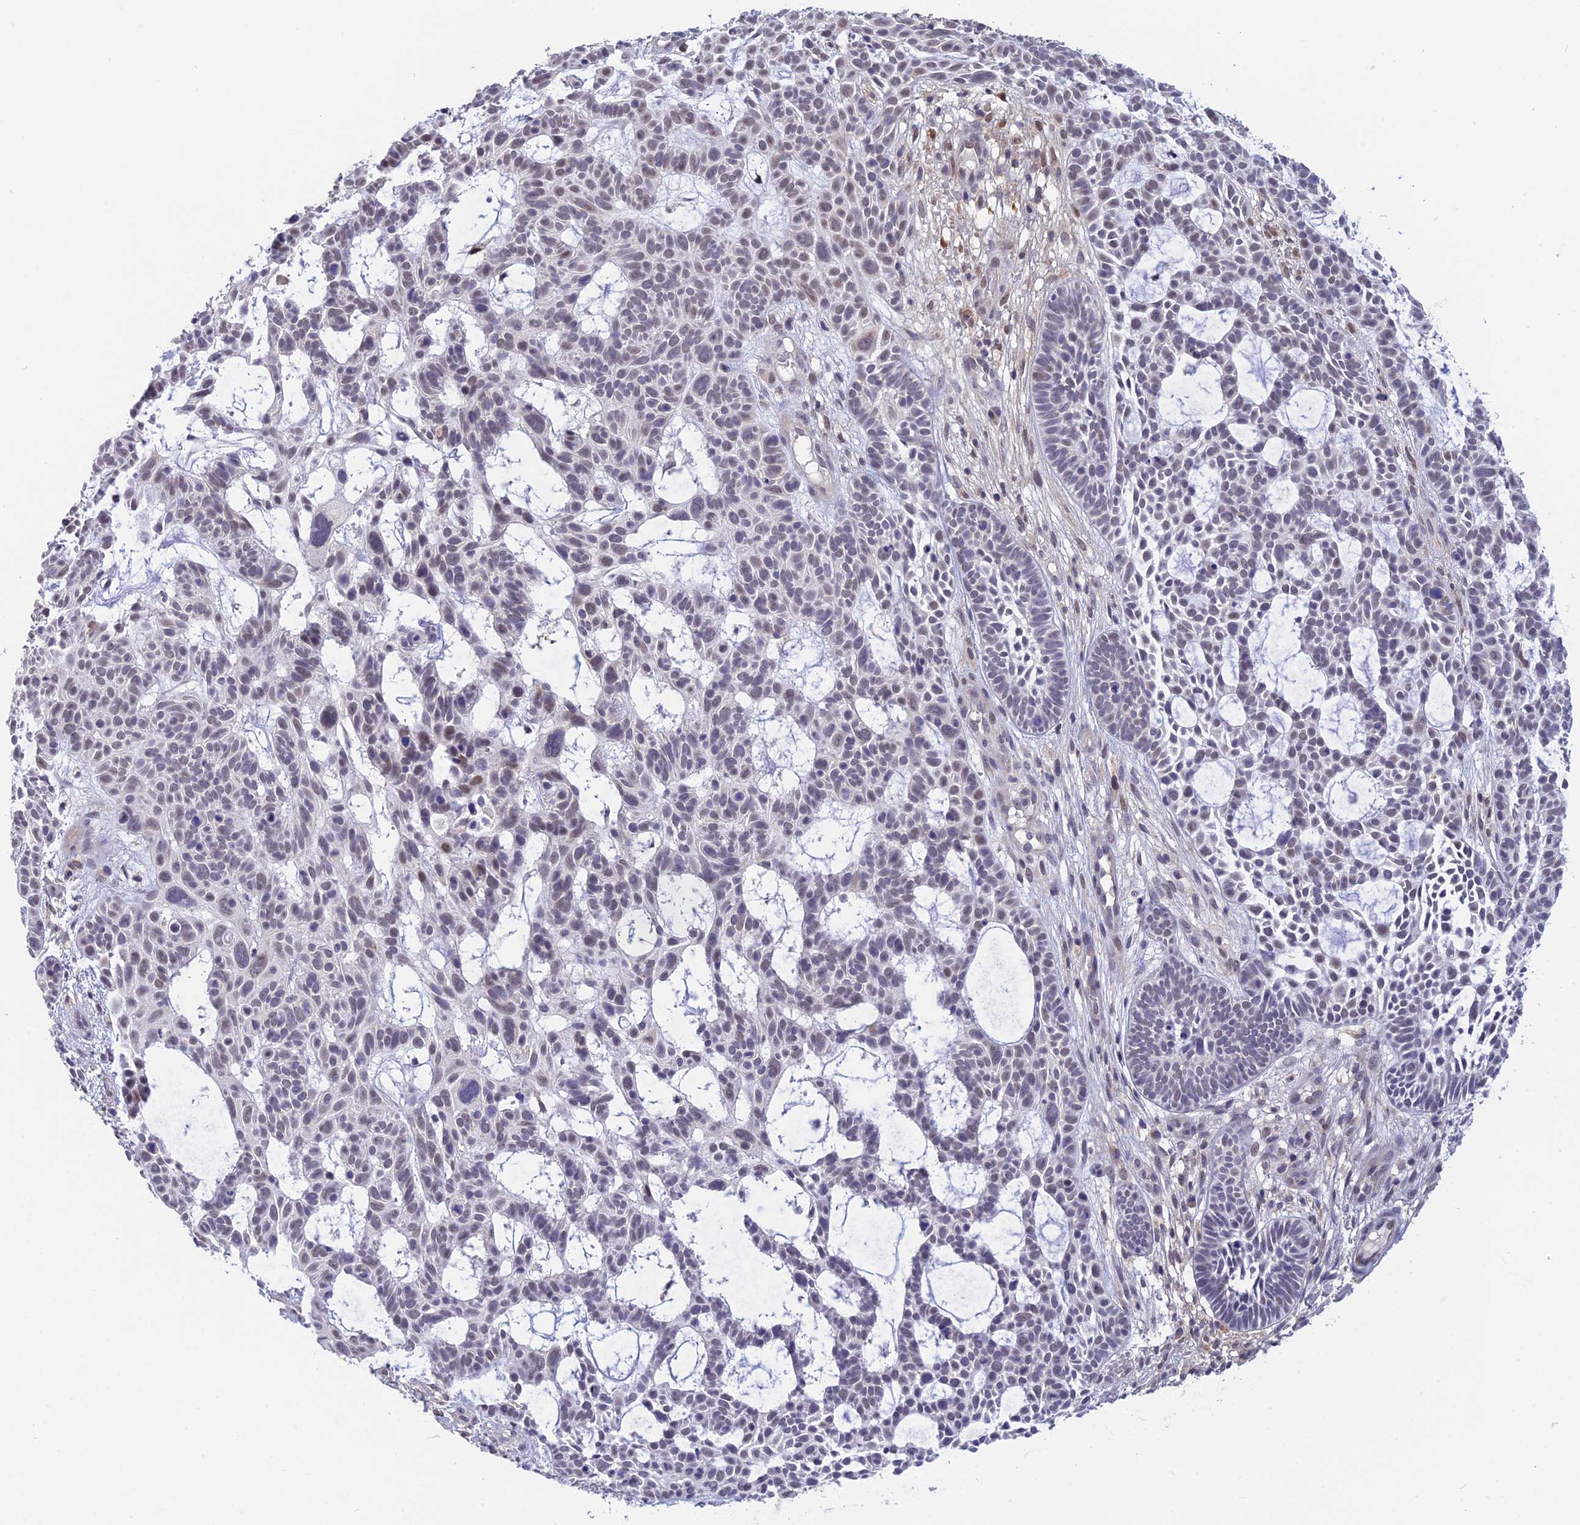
{"staining": {"intensity": "weak", "quantity": "<25%", "location": "nuclear"}, "tissue": "skin cancer", "cell_type": "Tumor cells", "image_type": "cancer", "snomed": [{"axis": "morphology", "description": "Basal cell carcinoma"}, {"axis": "topography", "description": "Skin"}], "caption": "DAB (3,3'-diaminobenzidine) immunohistochemical staining of basal cell carcinoma (skin) exhibits no significant staining in tumor cells. (DAB (3,3'-diaminobenzidine) immunohistochemistry visualized using brightfield microscopy, high magnification).", "gene": "KCTD14", "patient": {"sex": "male", "age": 89}}